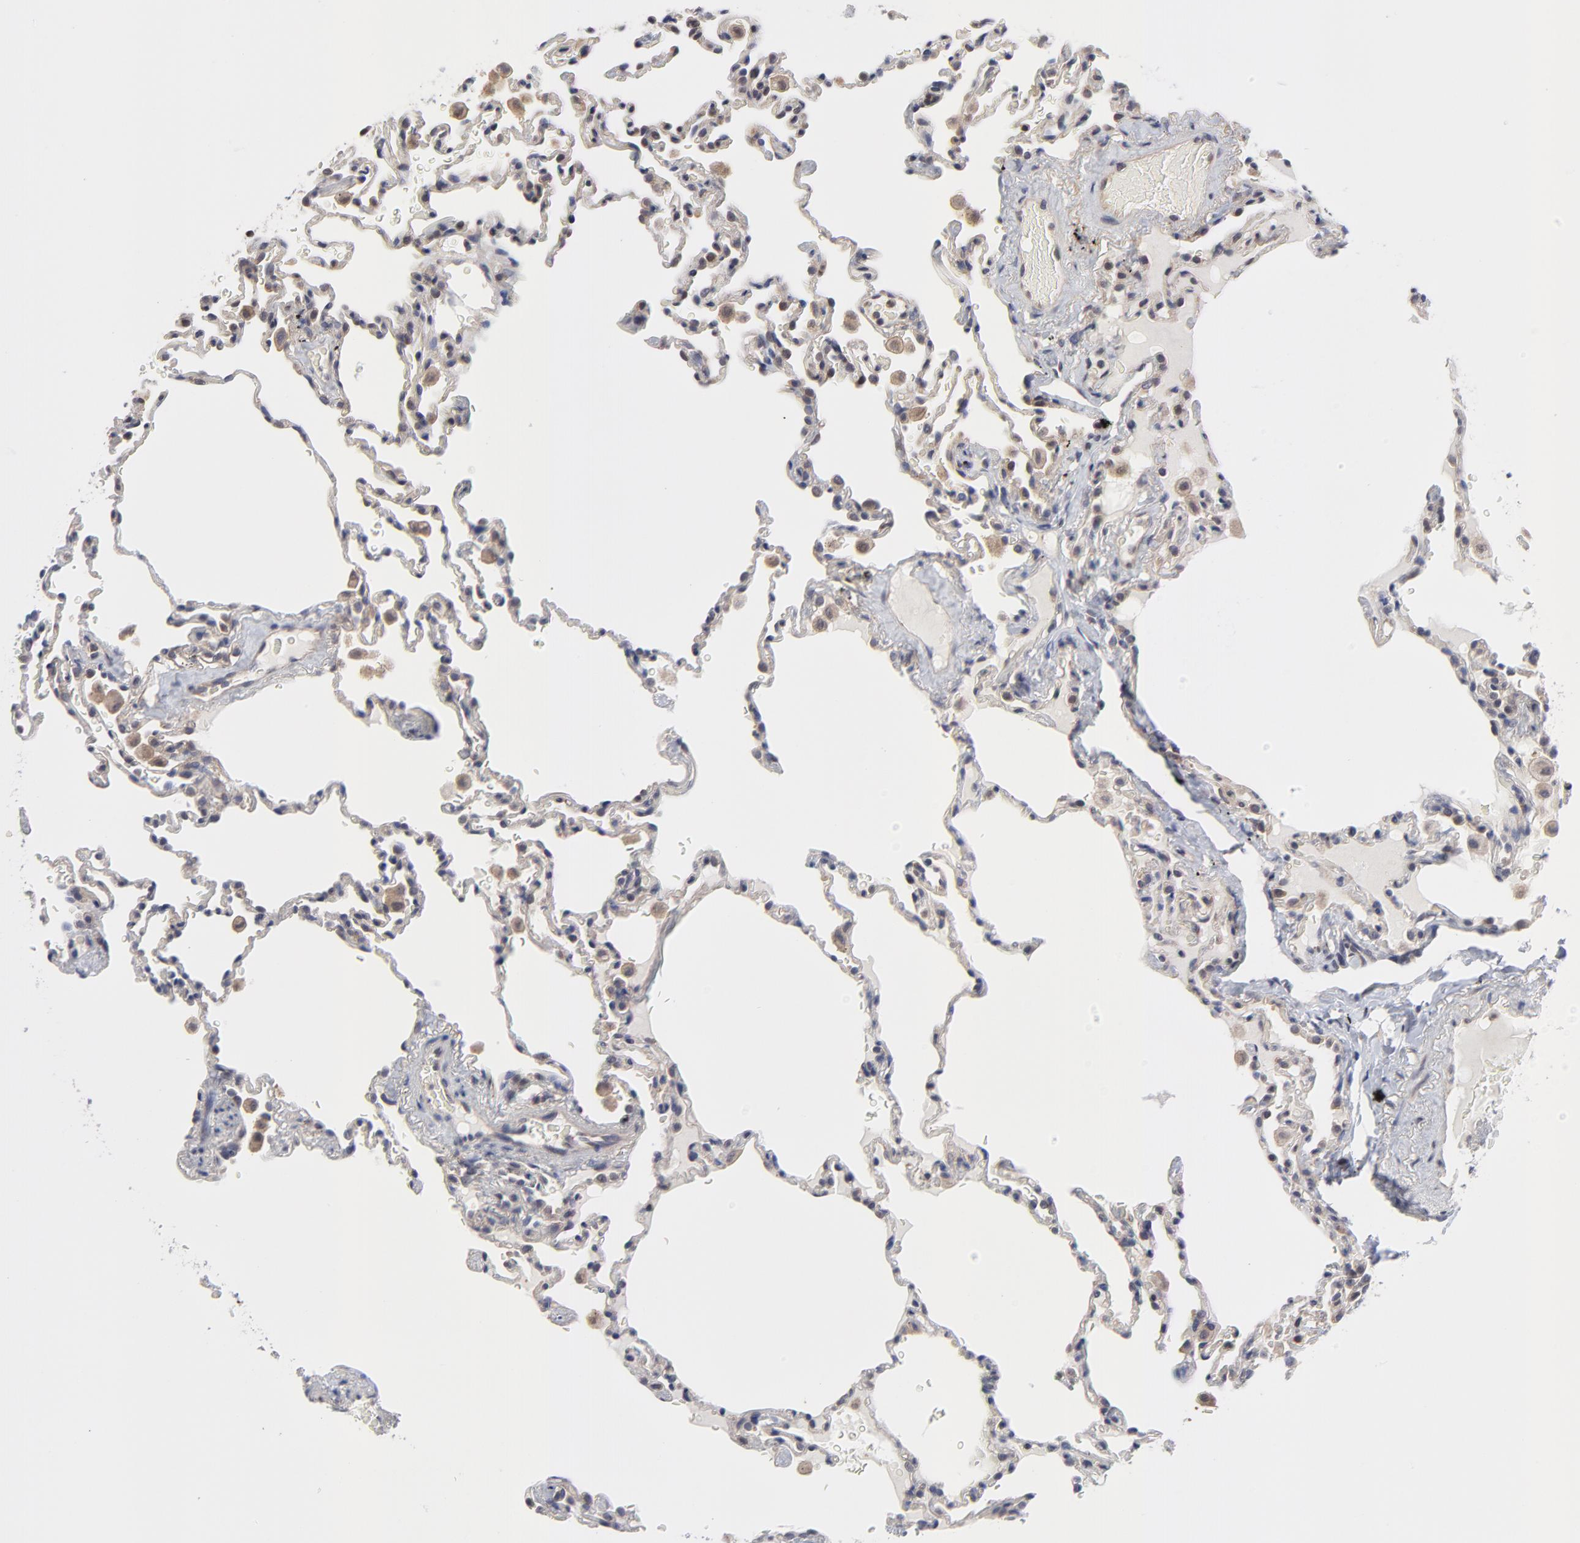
{"staining": {"intensity": "negative", "quantity": "none", "location": "none"}, "tissue": "lung", "cell_type": "Alveolar cells", "image_type": "normal", "snomed": [{"axis": "morphology", "description": "Normal tissue, NOS"}, {"axis": "topography", "description": "Lung"}], "caption": "Immunohistochemistry (IHC) histopathology image of unremarkable lung: lung stained with DAB reveals no significant protein expression in alveolar cells.", "gene": "ZNF157", "patient": {"sex": "male", "age": 59}}